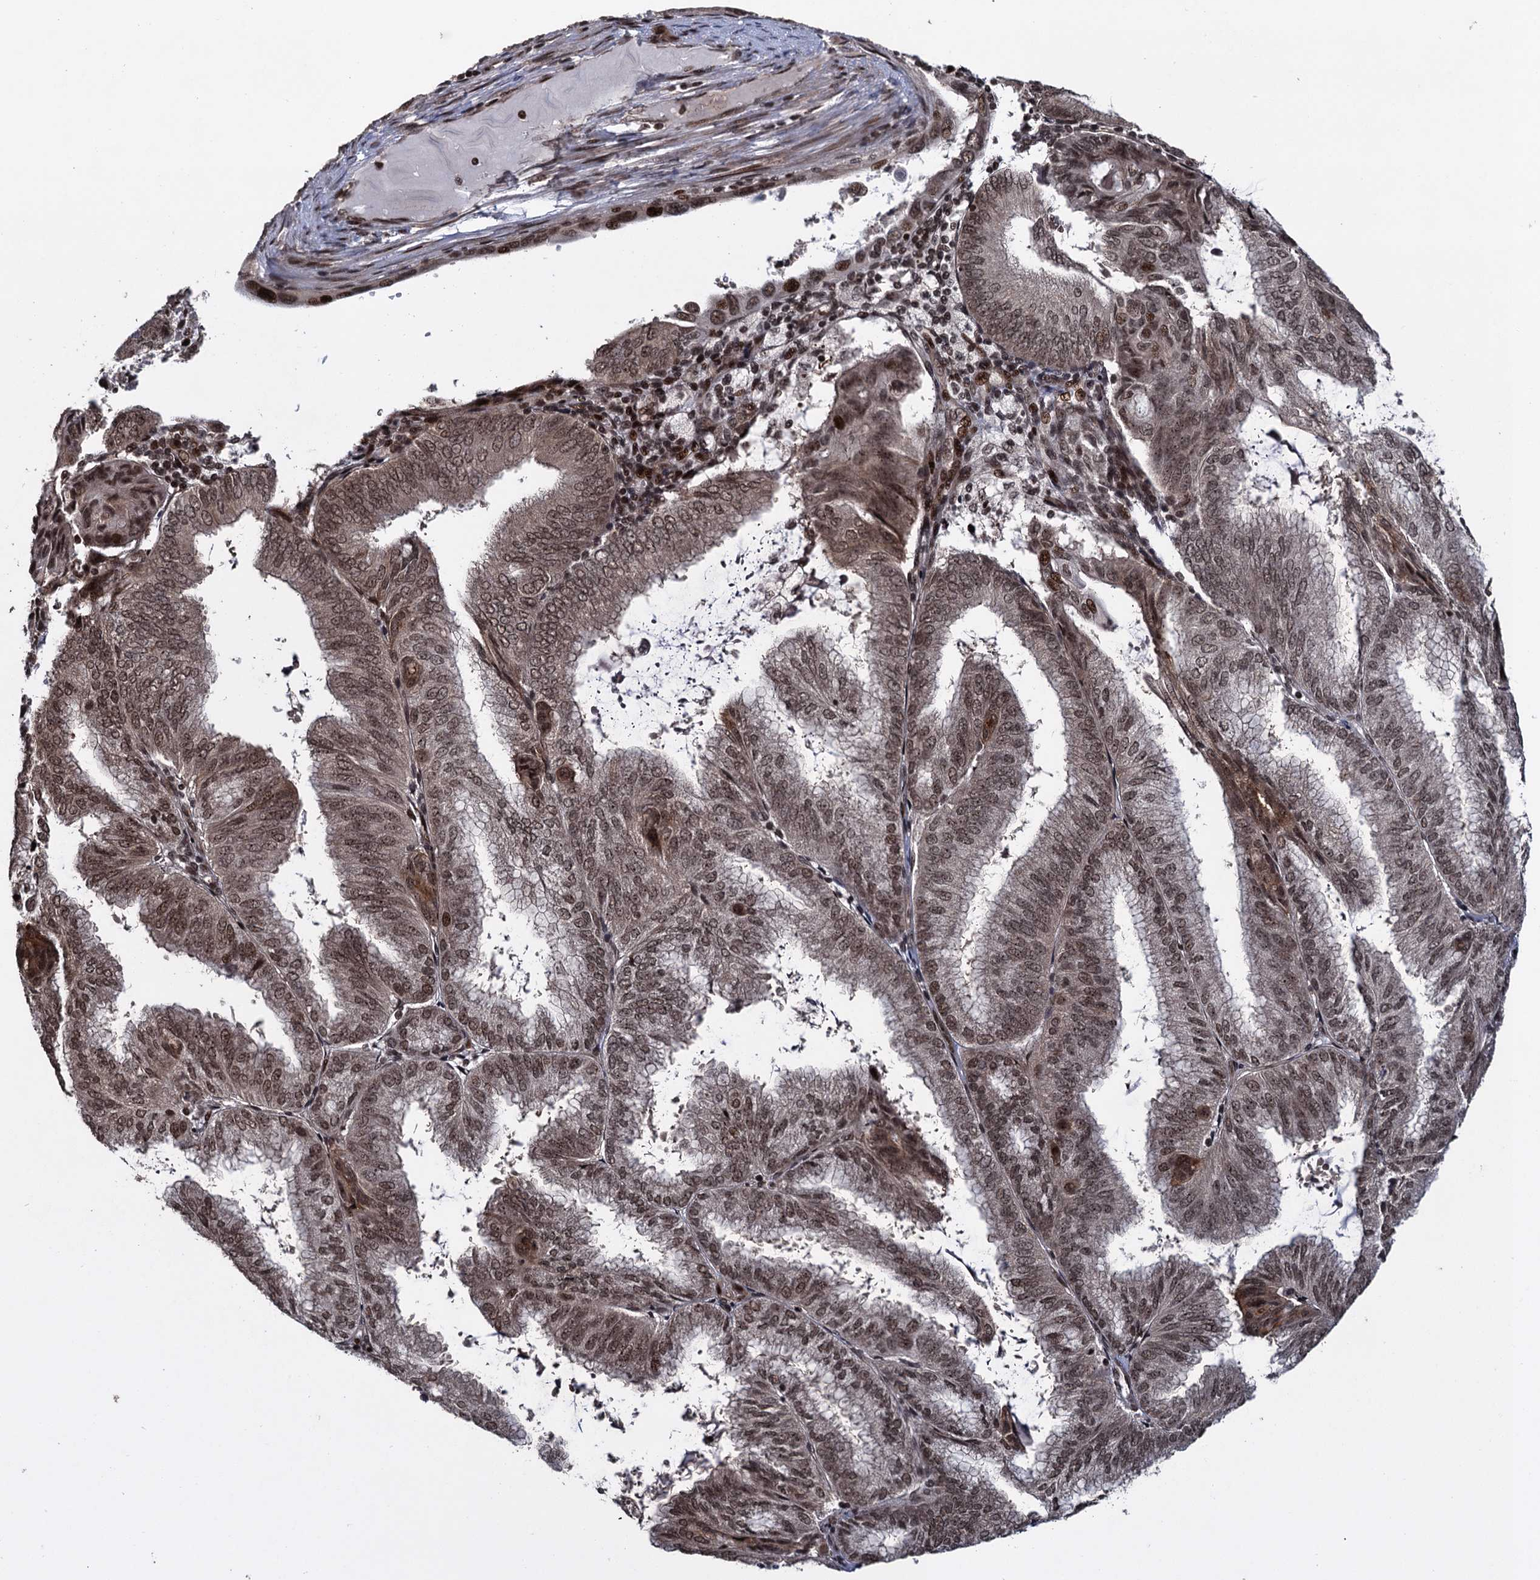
{"staining": {"intensity": "moderate", "quantity": ">75%", "location": "nuclear"}, "tissue": "endometrial cancer", "cell_type": "Tumor cells", "image_type": "cancer", "snomed": [{"axis": "morphology", "description": "Adenocarcinoma, NOS"}, {"axis": "topography", "description": "Endometrium"}], "caption": "This photomicrograph shows immunohistochemistry (IHC) staining of human endometrial cancer, with medium moderate nuclear staining in approximately >75% of tumor cells.", "gene": "ZNF169", "patient": {"sex": "female", "age": 49}}